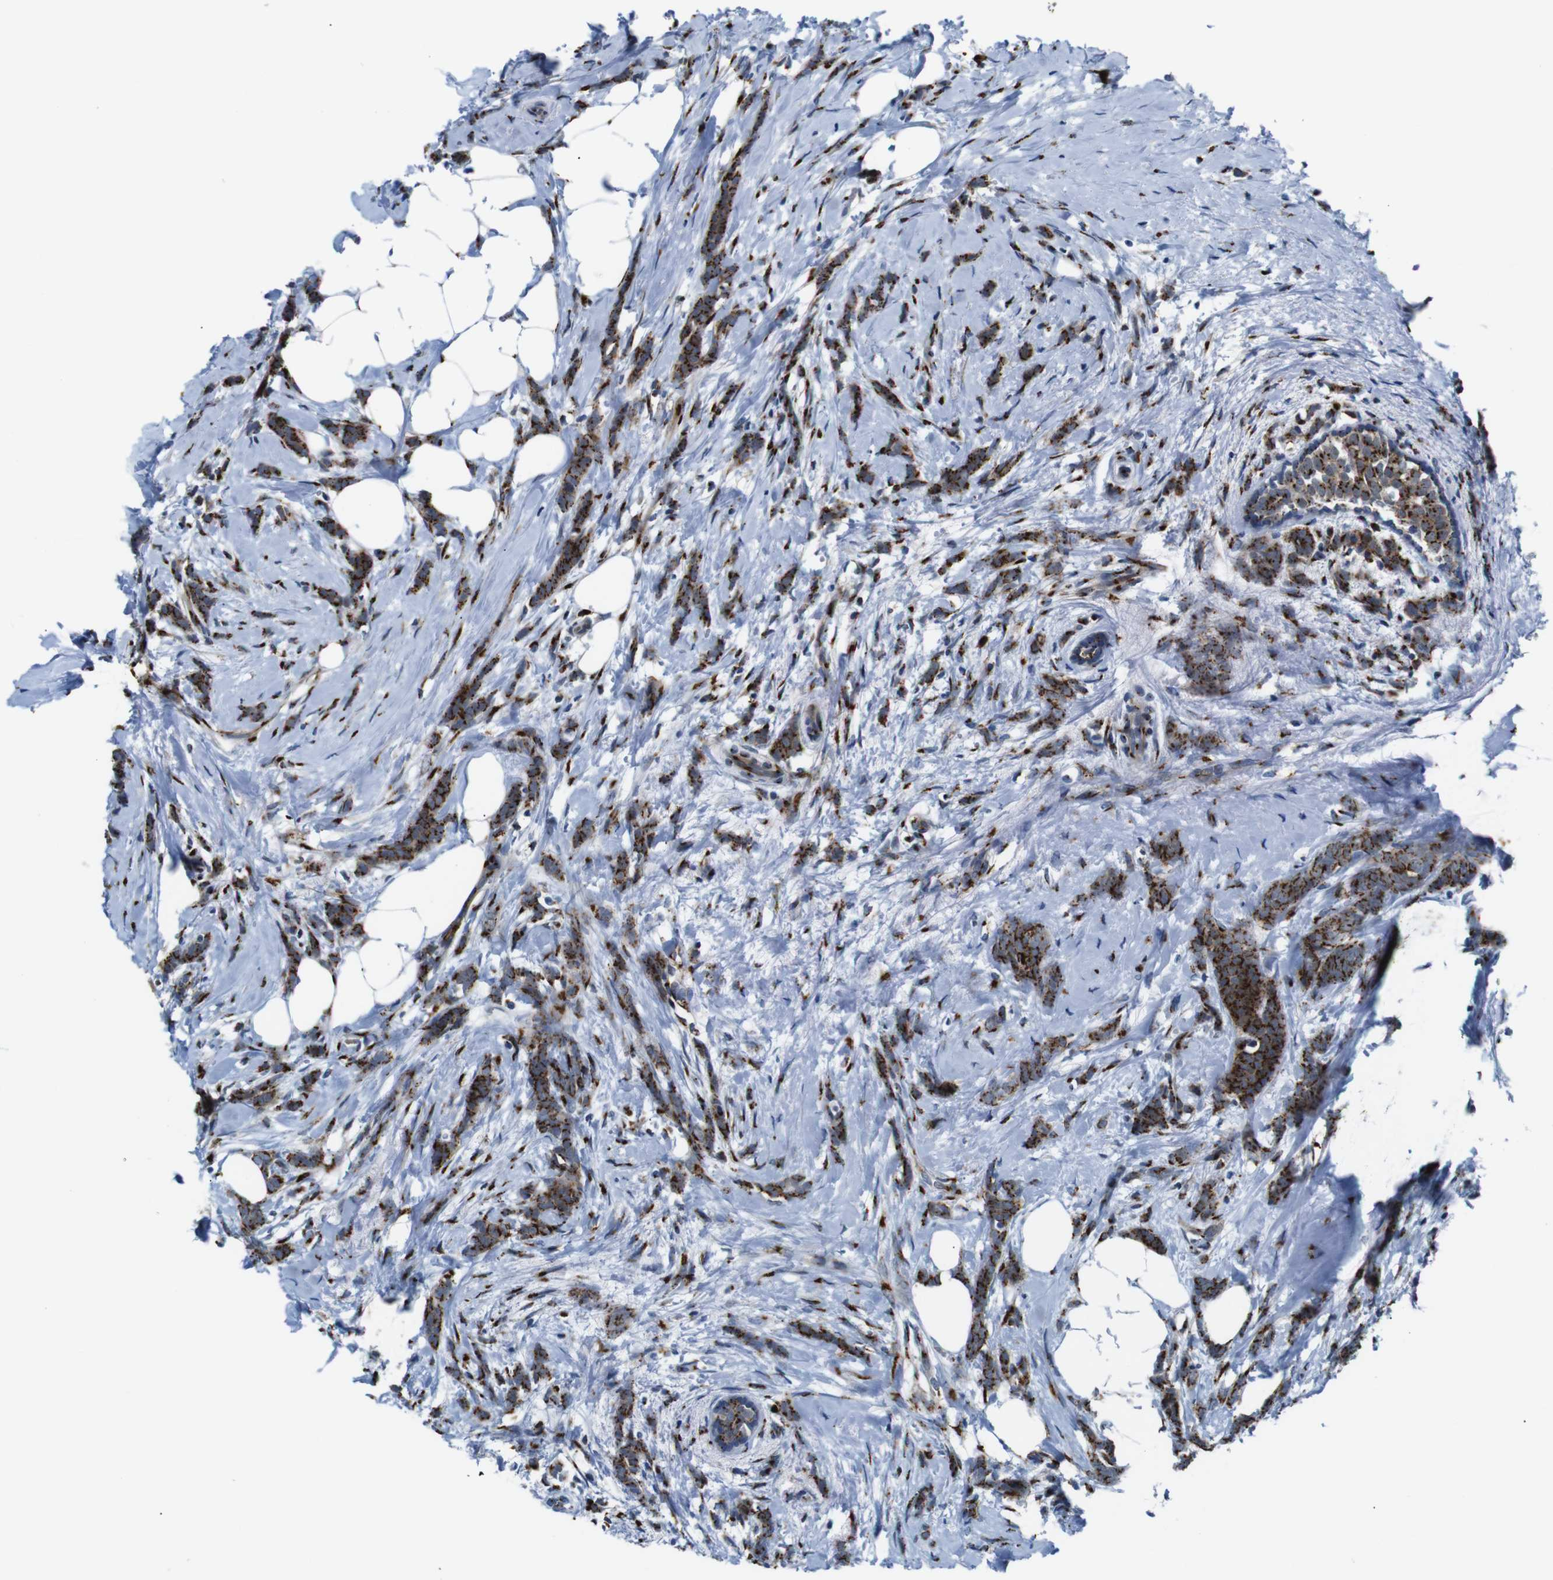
{"staining": {"intensity": "strong", "quantity": ">75%", "location": "cytoplasmic/membranous"}, "tissue": "breast cancer", "cell_type": "Tumor cells", "image_type": "cancer", "snomed": [{"axis": "morphology", "description": "Lobular carcinoma, in situ"}, {"axis": "morphology", "description": "Lobular carcinoma"}, {"axis": "topography", "description": "Breast"}], "caption": "A histopathology image showing strong cytoplasmic/membranous positivity in about >75% of tumor cells in breast cancer (lobular carcinoma in situ), as visualized by brown immunohistochemical staining.", "gene": "TGOLN2", "patient": {"sex": "female", "age": 41}}